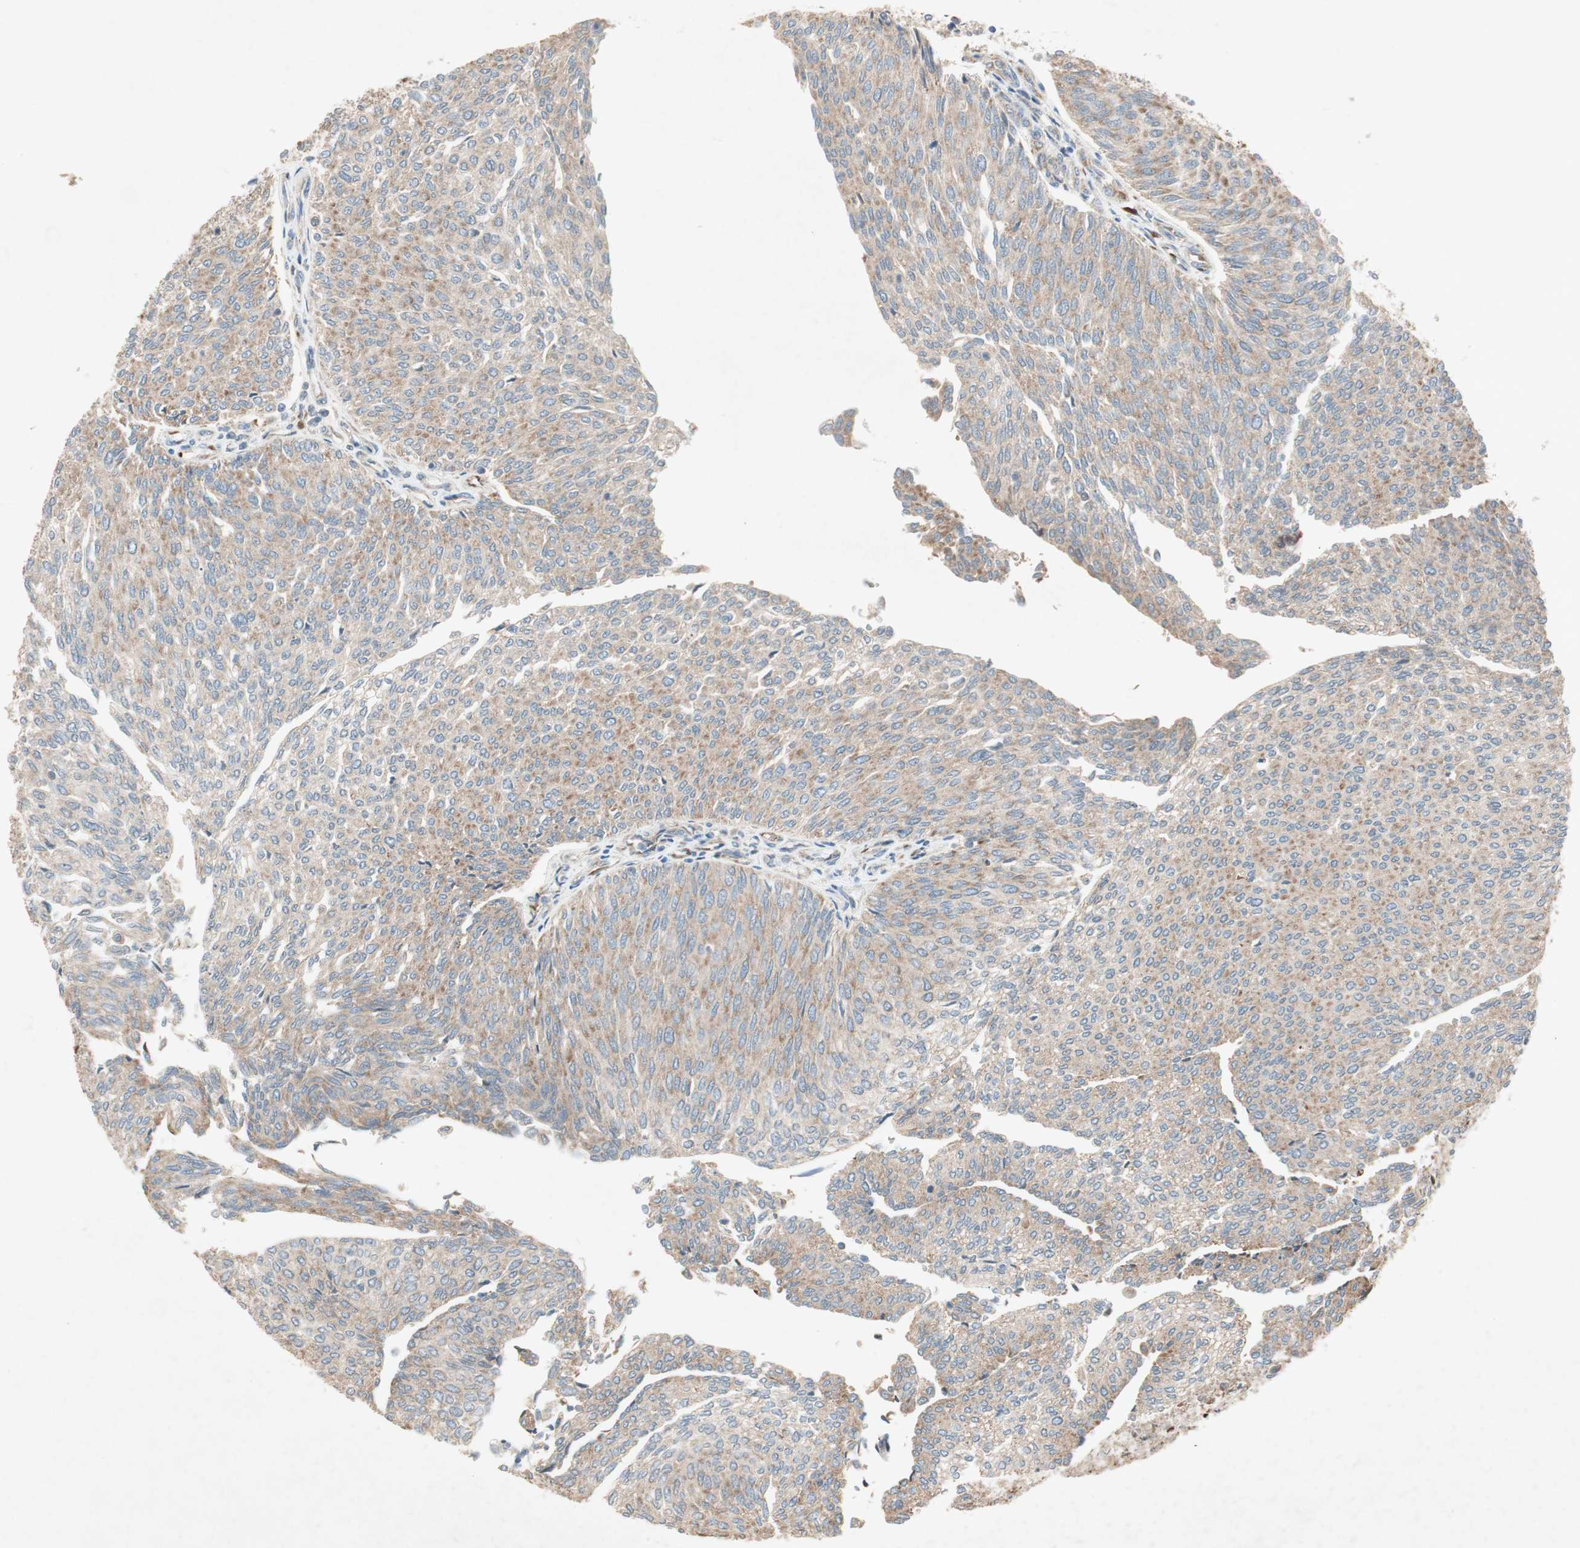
{"staining": {"intensity": "moderate", "quantity": ">75%", "location": "cytoplasmic/membranous"}, "tissue": "urothelial cancer", "cell_type": "Tumor cells", "image_type": "cancer", "snomed": [{"axis": "morphology", "description": "Urothelial carcinoma, Low grade"}, {"axis": "topography", "description": "Urinary bladder"}], "caption": "About >75% of tumor cells in urothelial cancer demonstrate moderate cytoplasmic/membranous protein staining as visualized by brown immunohistochemical staining.", "gene": "RPL23", "patient": {"sex": "female", "age": 79}}